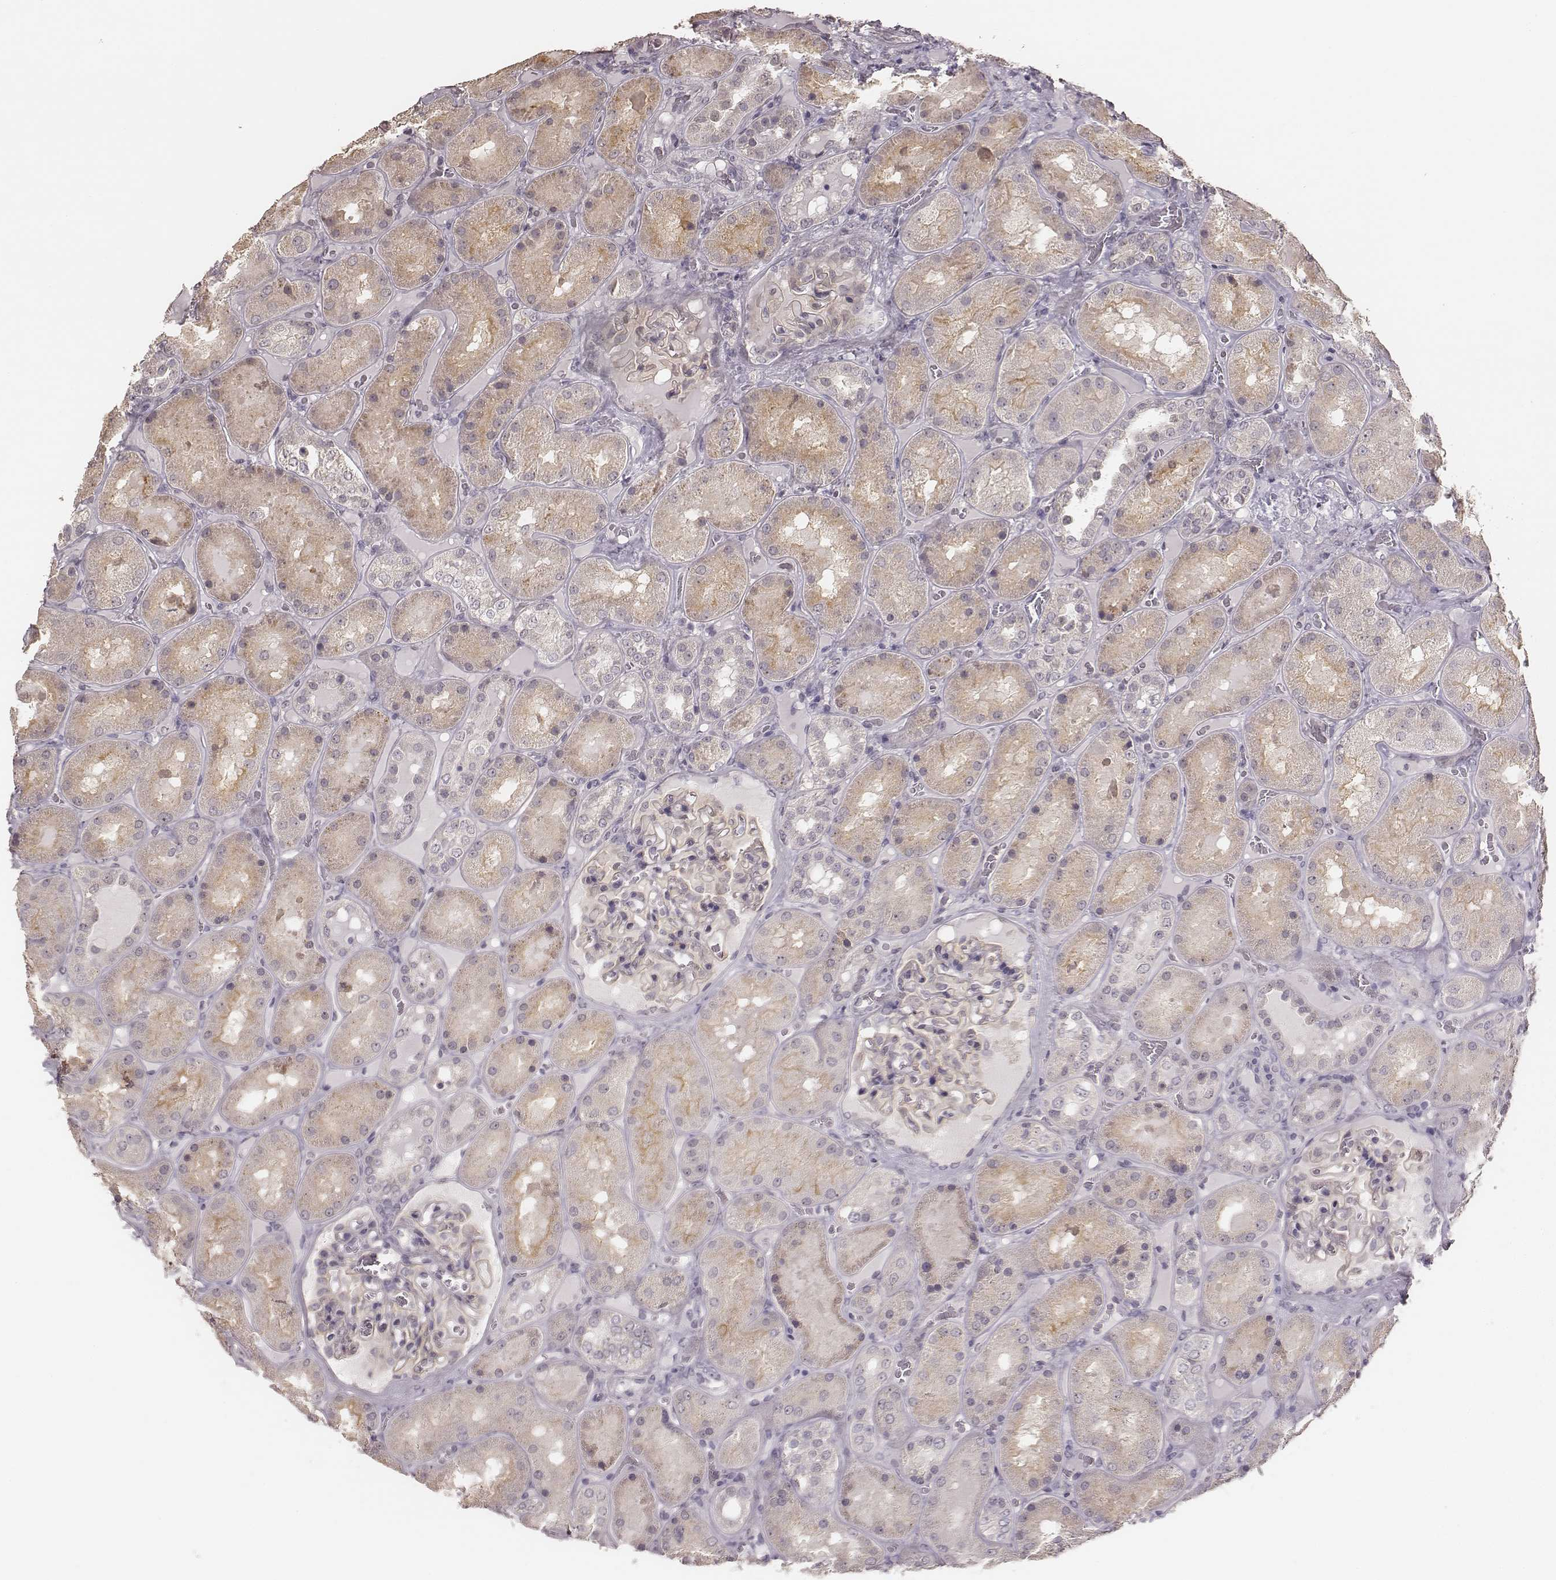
{"staining": {"intensity": "negative", "quantity": "none", "location": "none"}, "tissue": "kidney", "cell_type": "Cells in glomeruli", "image_type": "normal", "snomed": [{"axis": "morphology", "description": "Normal tissue, NOS"}, {"axis": "topography", "description": "Kidney"}], "caption": "Micrograph shows no protein expression in cells in glomeruli of unremarkable kidney.", "gene": "LY6K", "patient": {"sex": "male", "age": 73}}